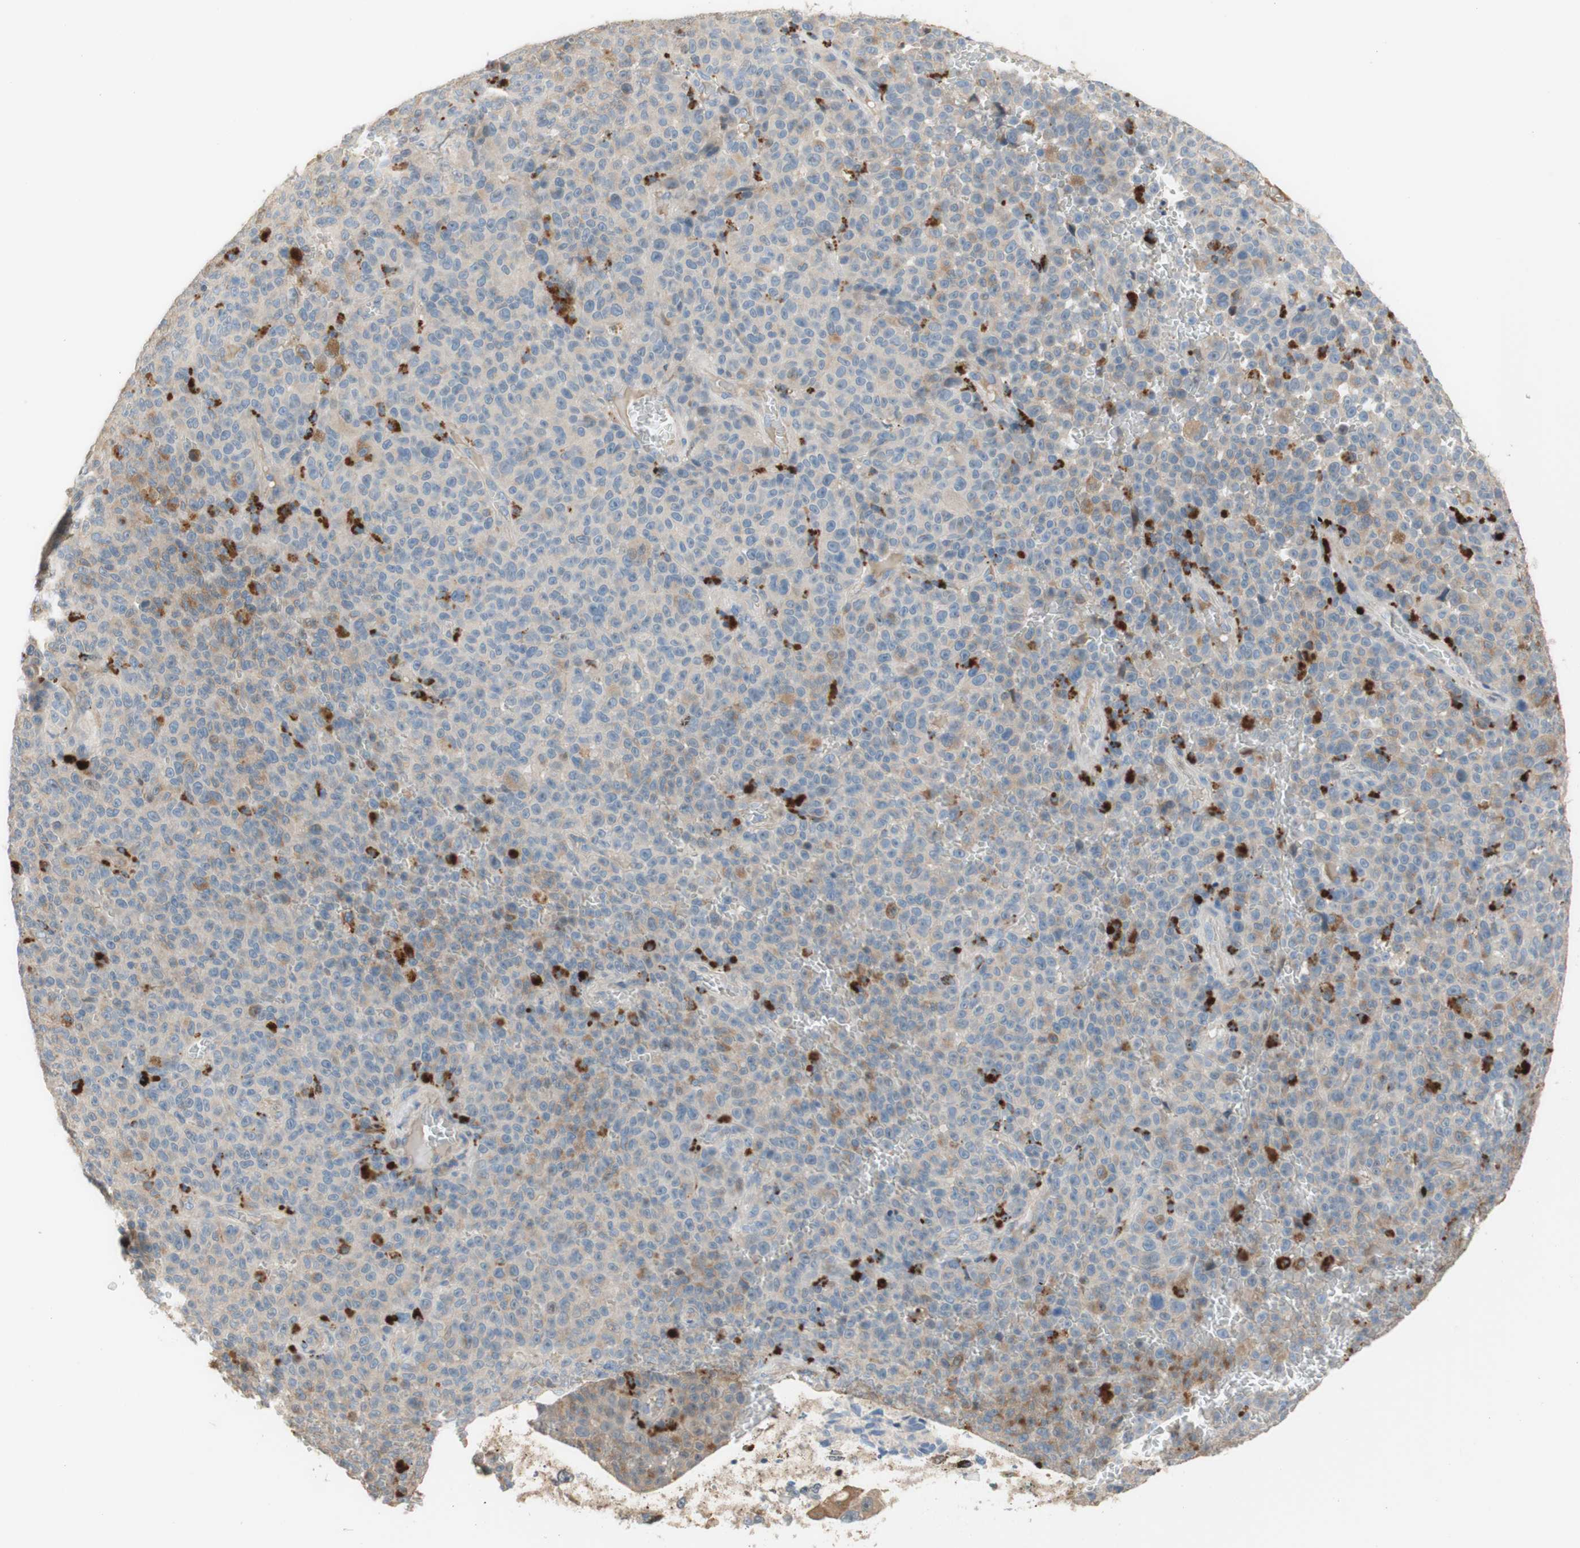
{"staining": {"intensity": "negative", "quantity": "none", "location": "none"}, "tissue": "melanoma", "cell_type": "Tumor cells", "image_type": "cancer", "snomed": [{"axis": "morphology", "description": "Malignant melanoma, NOS"}, {"axis": "topography", "description": "Skin"}], "caption": "High magnification brightfield microscopy of melanoma stained with DAB (3,3'-diaminobenzidine) (brown) and counterstained with hematoxylin (blue): tumor cells show no significant positivity.", "gene": "PTPN21", "patient": {"sex": "female", "age": 82}}